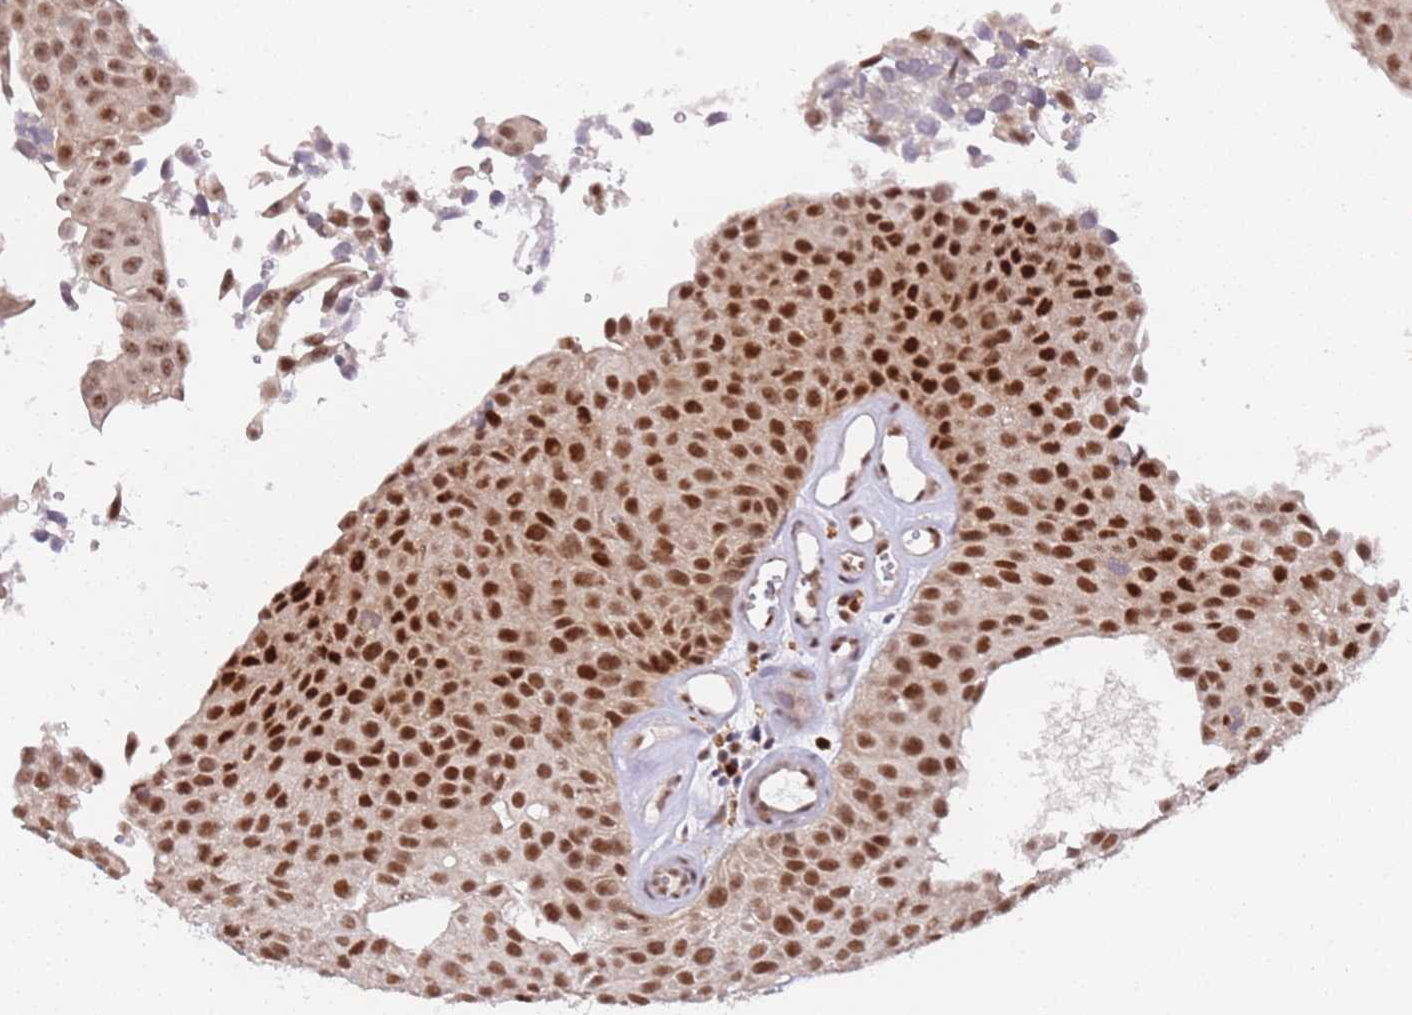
{"staining": {"intensity": "strong", "quantity": ">75%", "location": "nuclear"}, "tissue": "urothelial cancer", "cell_type": "Tumor cells", "image_type": "cancer", "snomed": [{"axis": "morphology", "description": "Urothelial carcinoma, Low grade"}, {"axis": "topography", "description": "Urinary bladder"}], "caption": "An immunohistochemistry (IHC) photomicrograph of neoplastic tissue is shown. Protein staining in brown shows strong nuclear positivity in urothelial carcinoma (low-grade) within tumor cells.", "gene": "LGALSL", "patient": {"sex": "male", "age": 88}}